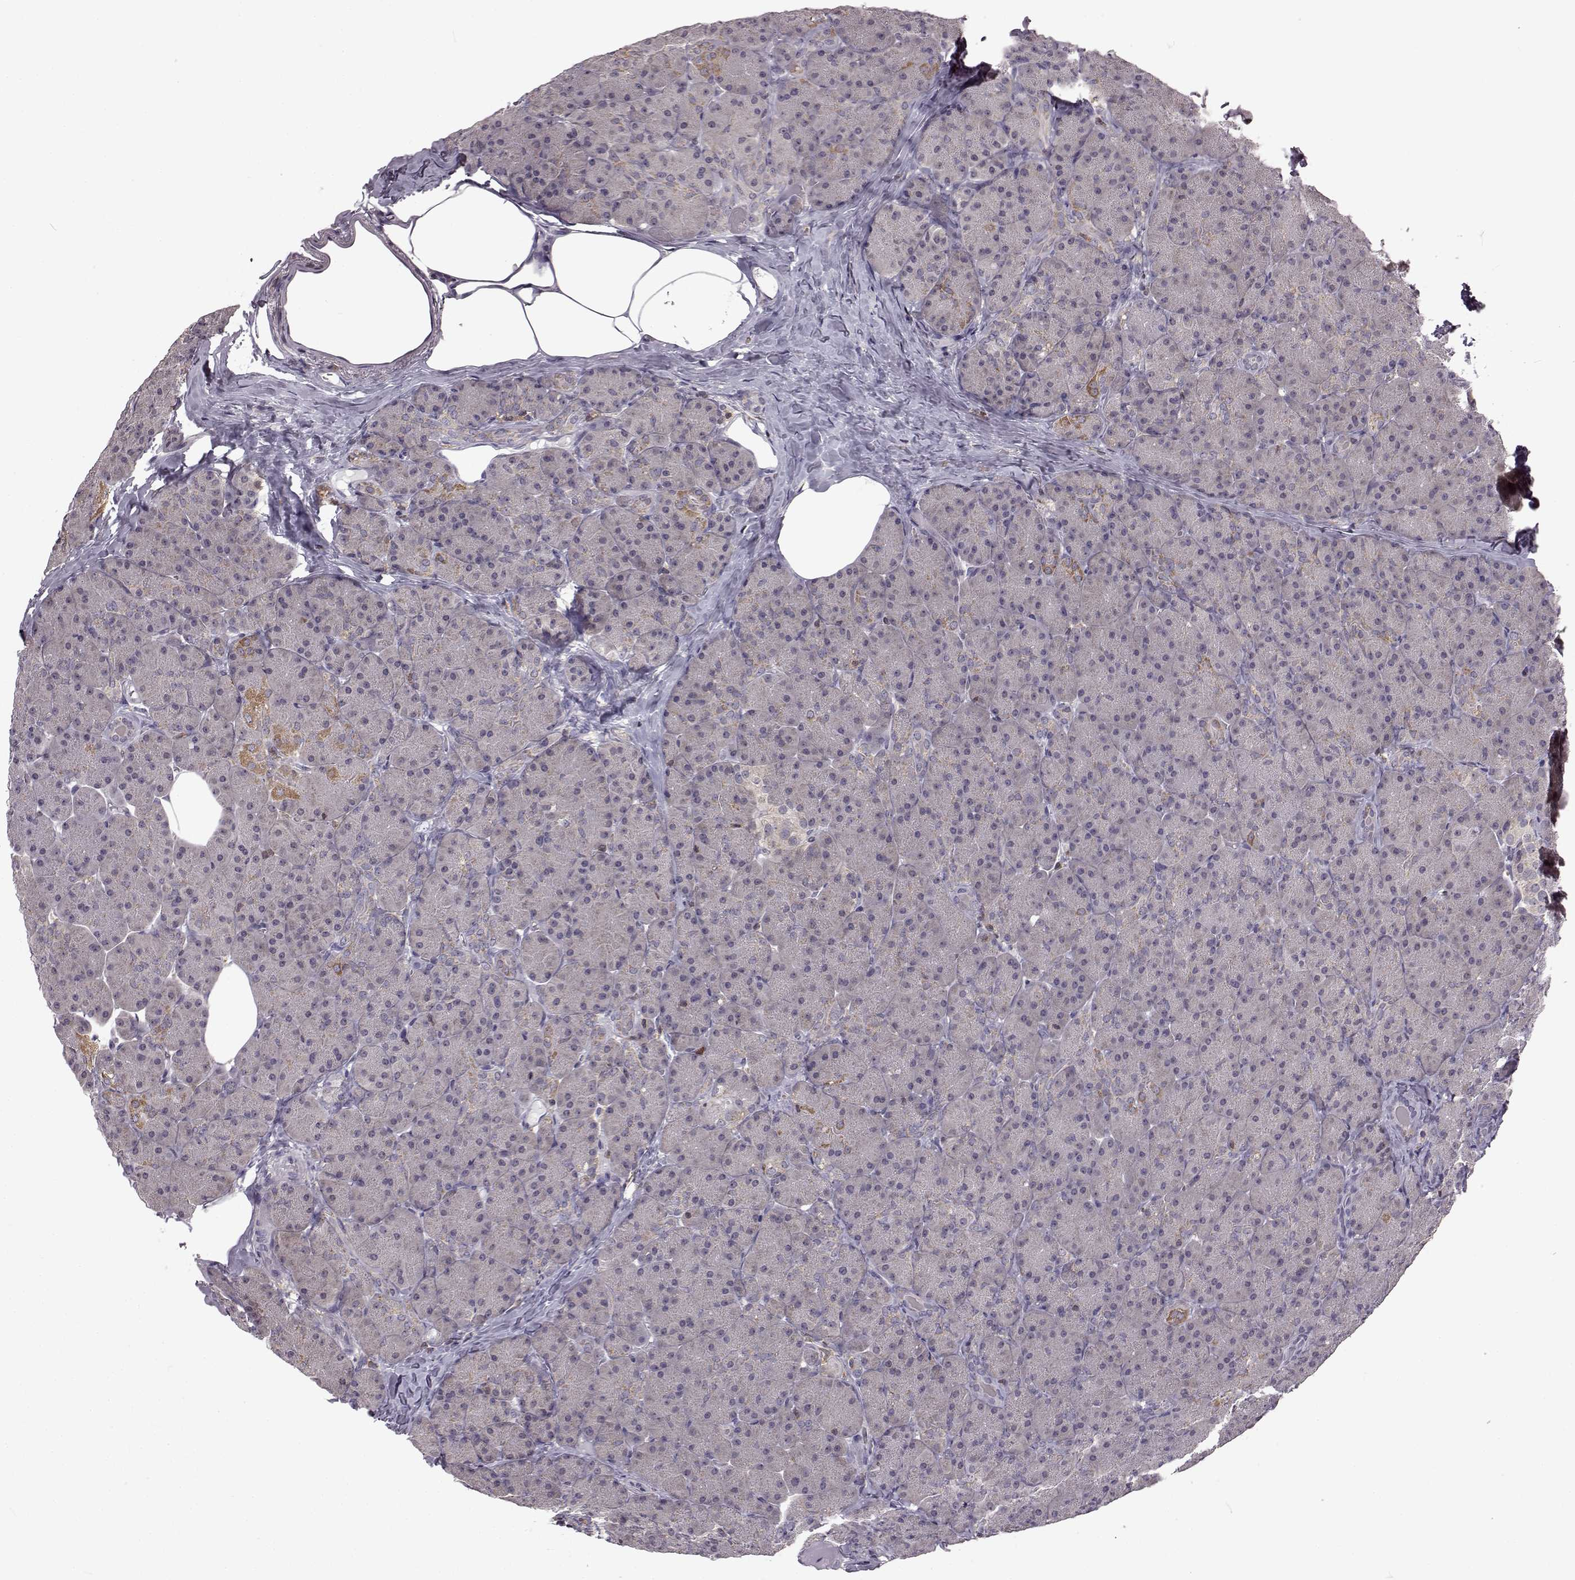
{"staining": {"intensity": "negative", "quantity": "none", "location": "none"}, "tissue": "pancreas", "cell_type": "Exocrine glandular cells", "image_type": "normal", "snomed": [{"axis": "morphology", "description": "Normal tissue, NOS"}, {"axis": "topography", "description": "Pancreas"}], "caption": "A histopathology image of human pancreas is negative for staining in exocrine glandular cells. Brightfield microscopy of IHC stained with DAB (3,3'-diaminobenzidine) (brown) and hematoxylin (blue), captured at high magnification.", "gene": "DOK2", "patient": {"sex": "male", "age": 57}}